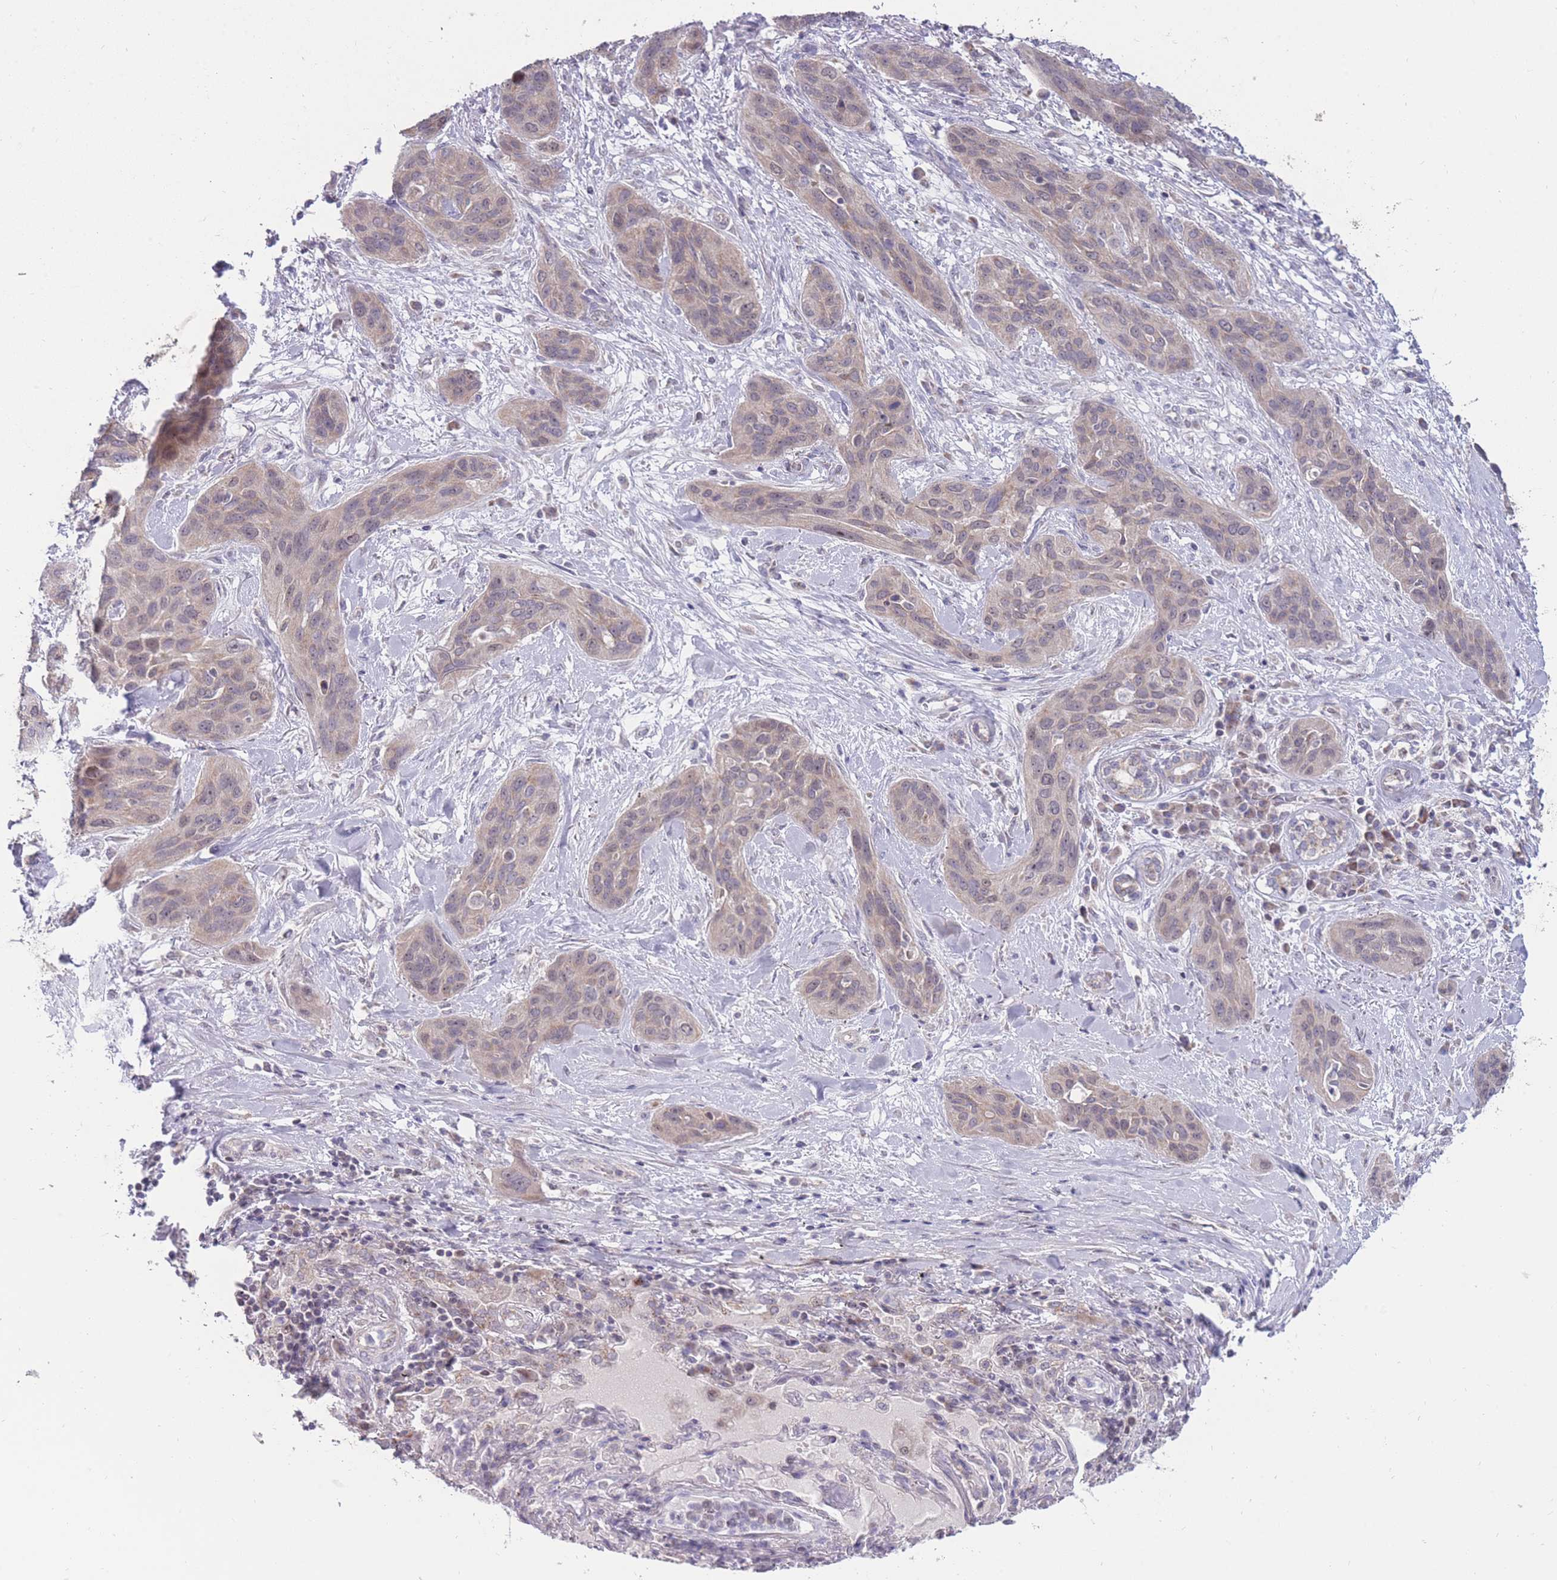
{"staining": {"intensity": "weak", "quantity": "25%-75%", "location": "cytoplasmic/membranous"}, "tissue": "lung cancer", "cell_type": "Tumor cells", "image_type": "cancer", "snomed": [{"axis": "morphology", "description": "Squamous cell carcinoma, NOS"}, {"axis": "topography", "description": "Lung"}], "caption": "Tumor cells exhibit weak cytoplasmic/membranous staining in about 25%-75% of cells in lung squamous cell carcinoma.", "gene": "MCIDAS", "patient": {"sex": "female", "age": 70}}